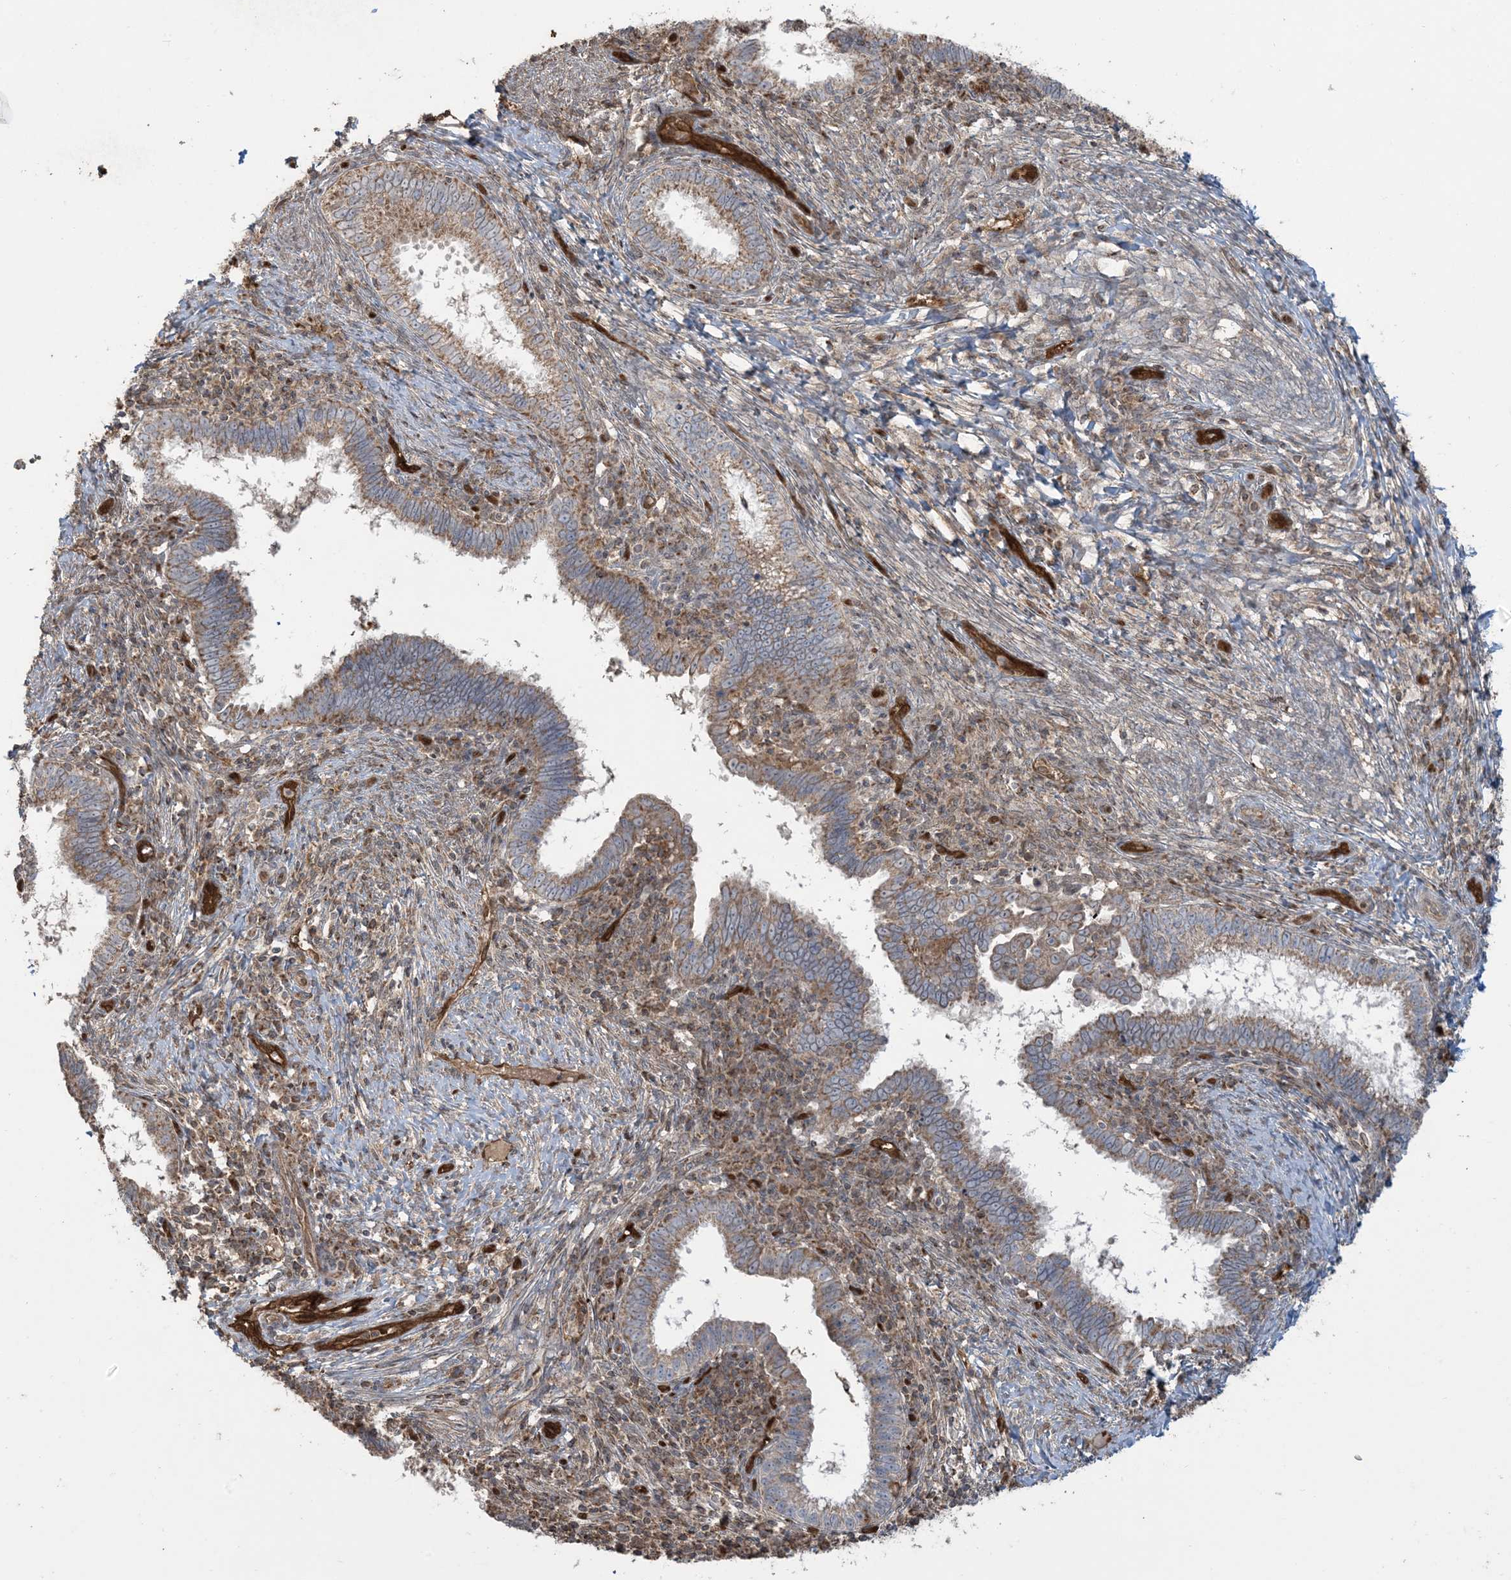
{"staining": {"intensity": "moderate", "quantity": ">75%", "location": "cytoplasmic/membranous"}, "tissue": "cervical cancer", "cell_type": "Tumor cells", "image_type": "cancer", "snomed": [{"axis": "morphology", "description": "Adenocarcinoma, NOS"}, {"axis": "topography", "description": "Cervix"}], "caption": "A medium amount of moderate cytoplasmic/membranous expression is appreciated in about >75% of tumor cells in cervical cancer (adenocarcinoma) tissue.", "gene": "PPM1F", "patient": {"sex": "female", "age": 36}}